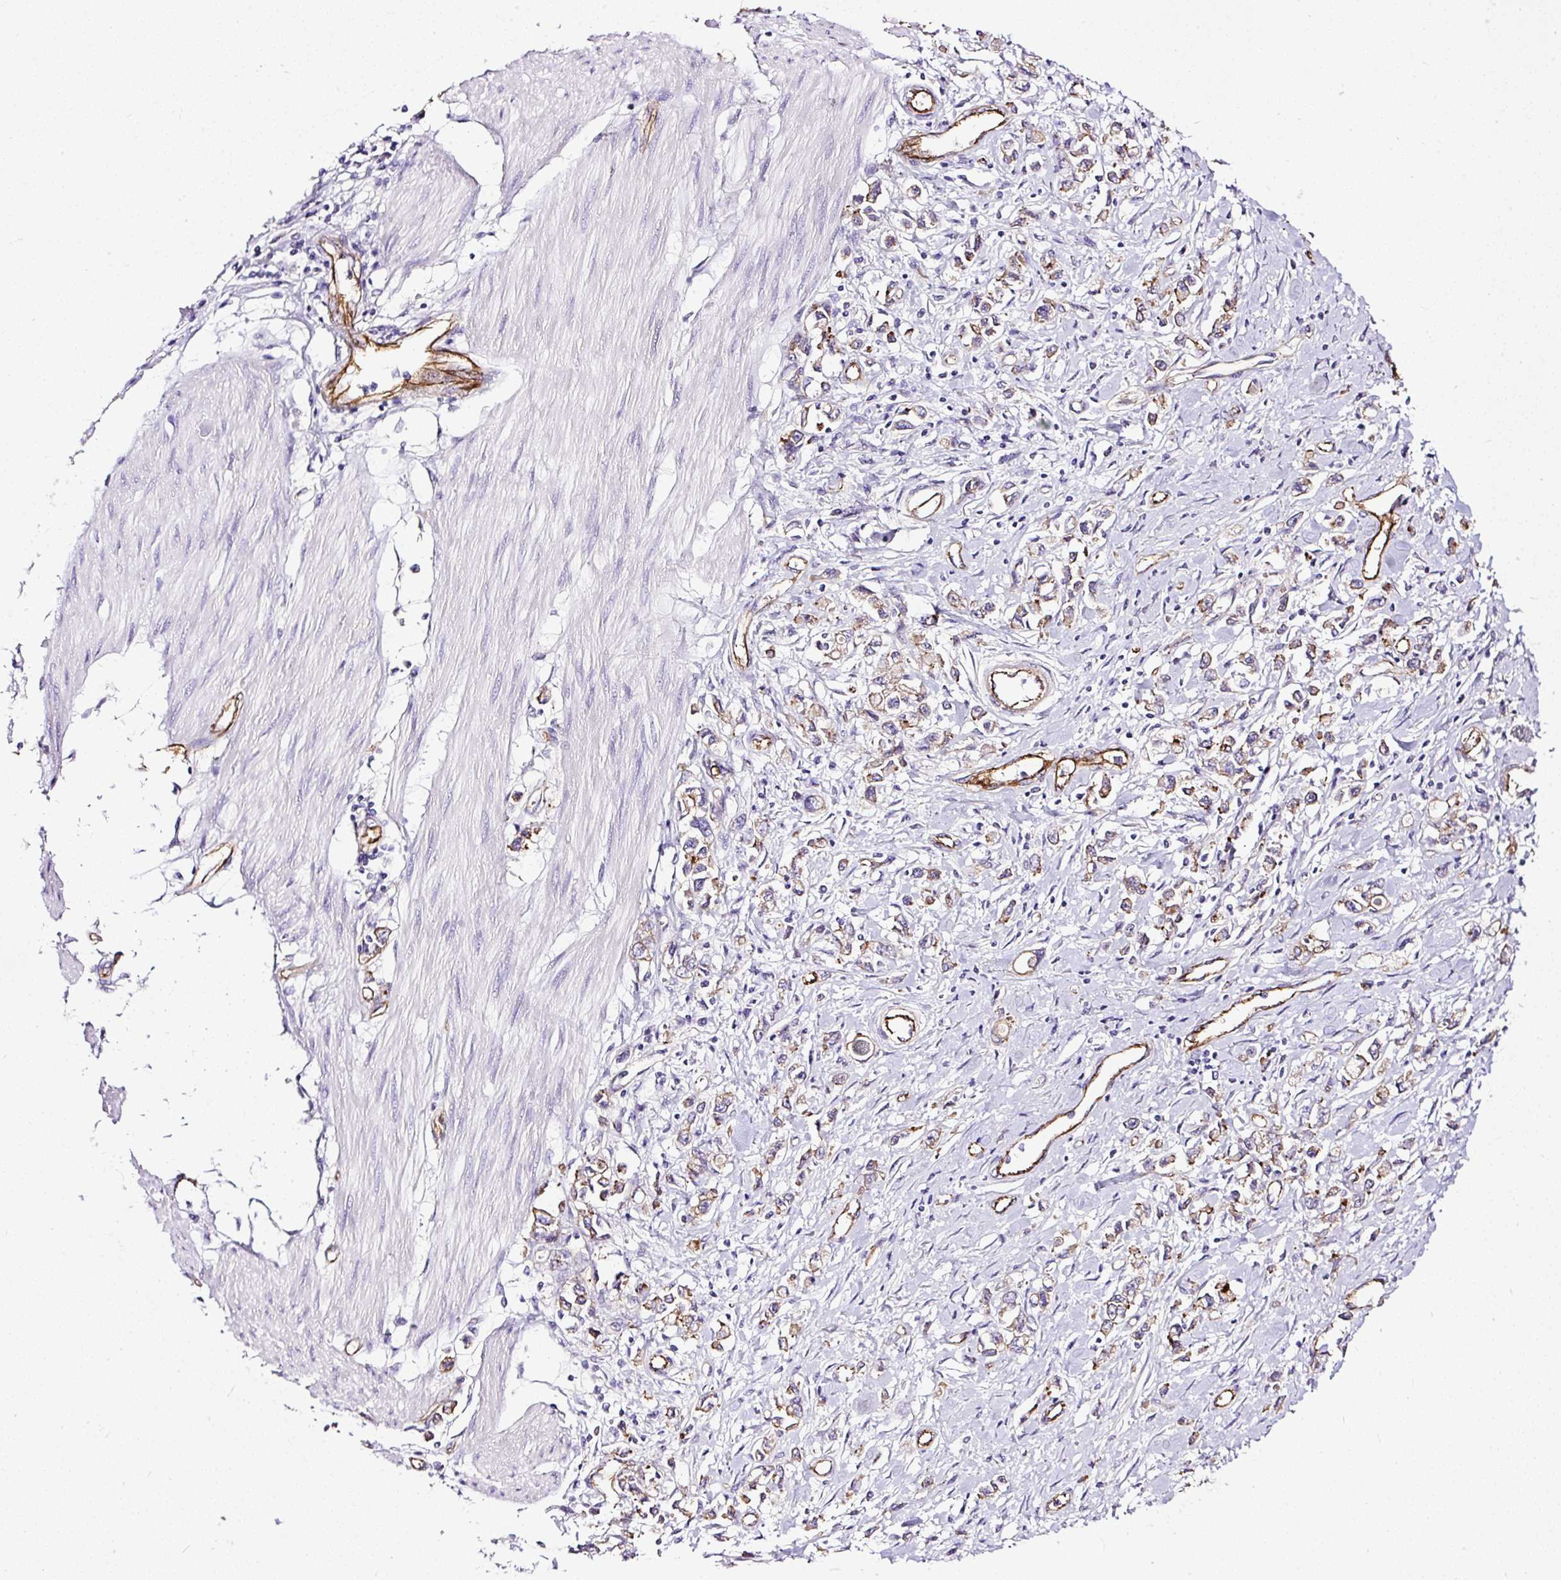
{"staining": {"intensity": "moderate", "quantity": "<25%", "location": "cytoplasmic/membranous"}, "tissue": "stomach cancer", "cell_type": "Tumor cells", "image_type": "cancer", "snomed": [{"axis": "morphology", "description": "Adenocarcinoma, NOS"}, {"axis": "topography", "description": "Stomach"}], "caption": "This is a histology image of IHC staining of adenocarcinoma (stomach), which shows moderate positivity in the cytoplasmic/membranous of tumor cells.", "gene": "MAGEB16", "patient": {"sex": "female", "age": 76}}